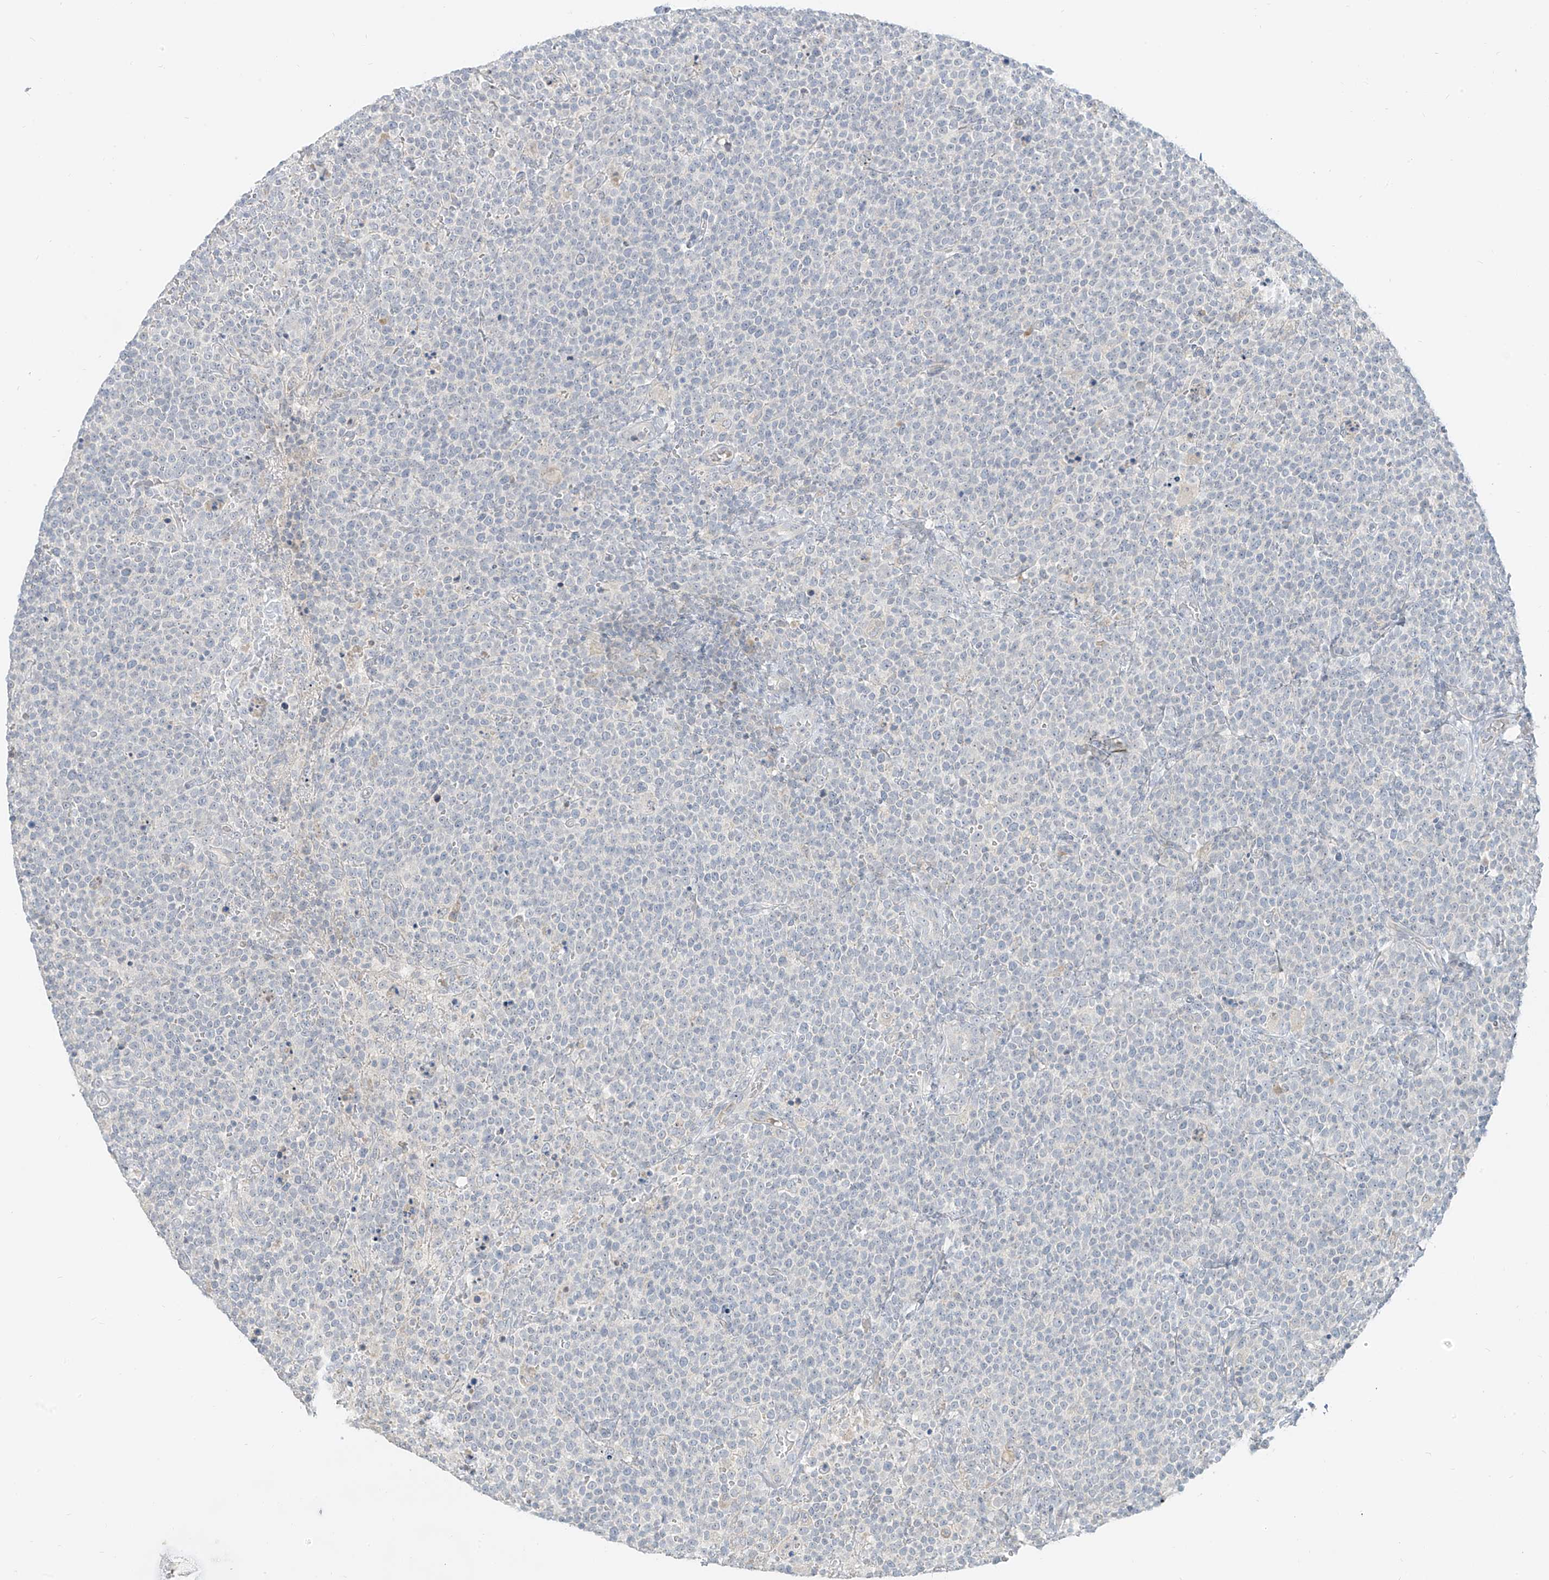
{"staining": {"intensity": "negative", "quantity": "none", "location": "none"}, "tissue": "lymphoma", "cell_type": "Tumor cells", "image_type": "cancer", "snomed": [{"axis": "morphology", "description": "Malignant lymphoma, non-Hodgkin's type, High grade"}, {"axis": "topography", "description": "Lymph node"}], "caption": "This is an immunohistochemistry (IHC) micrograph of lymphoma. There is no positivity in tumor cells.", "gene": "C2orf42", "patient": {"sex": "male", "age": 61}}